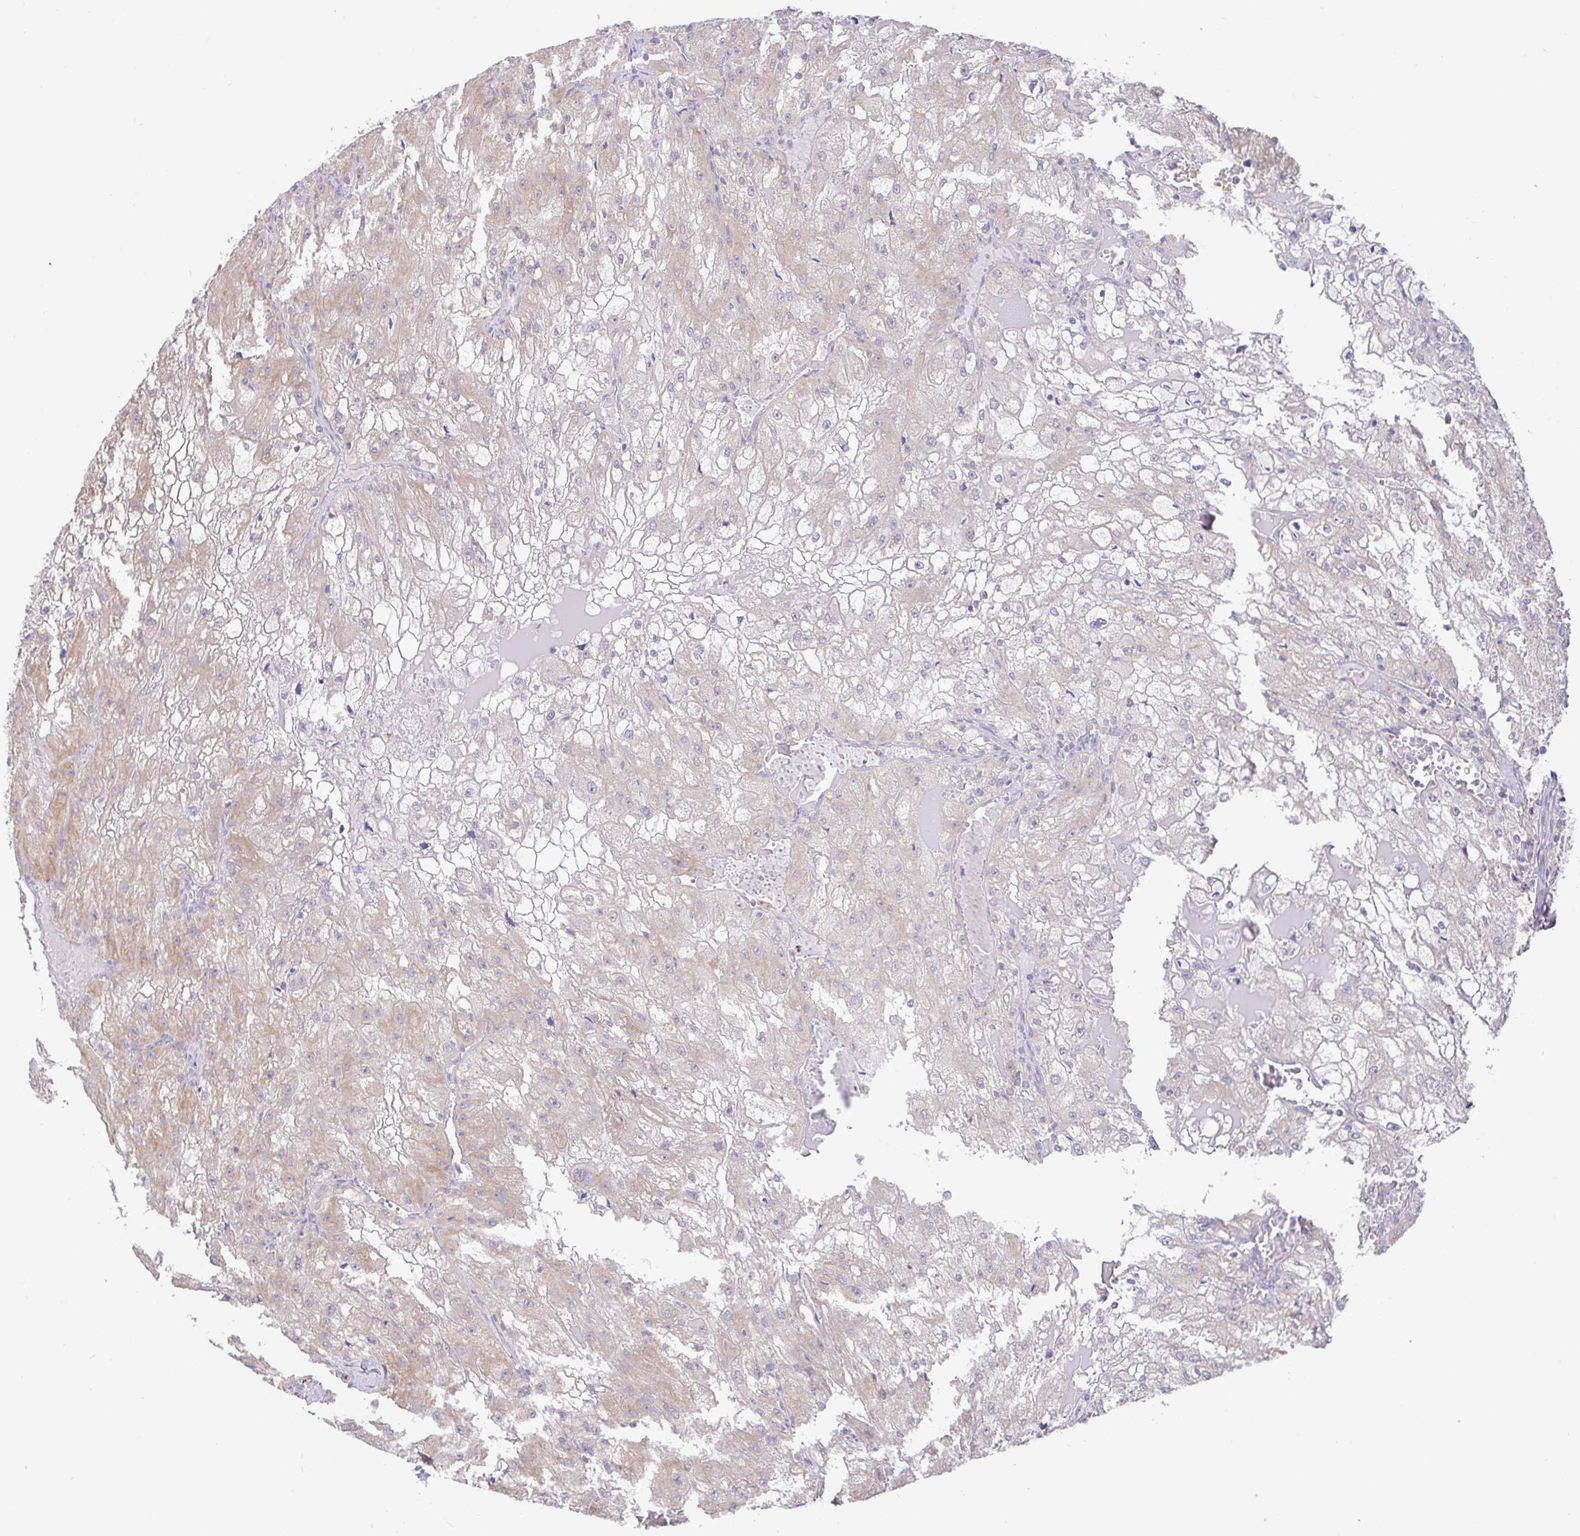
{"staining": {"intensity": "weak", "quantity": "<25%", "location": "cytoplasmic/membranous"}, "tissue": "renal cancer", "cell_type": "Tumor cells", "image_type": "cancer", "snomed": [{"axis": "morphology", "description": "Adenocarcinoma, NOS"}, {"axis": "topography", "description": "Kidney"}], "caption": "A photomicrograph of human renal cancer is negative for staining in tumor cells.", "gene": "DLEU7", "patient": {"sex": "female", "age": 74}}